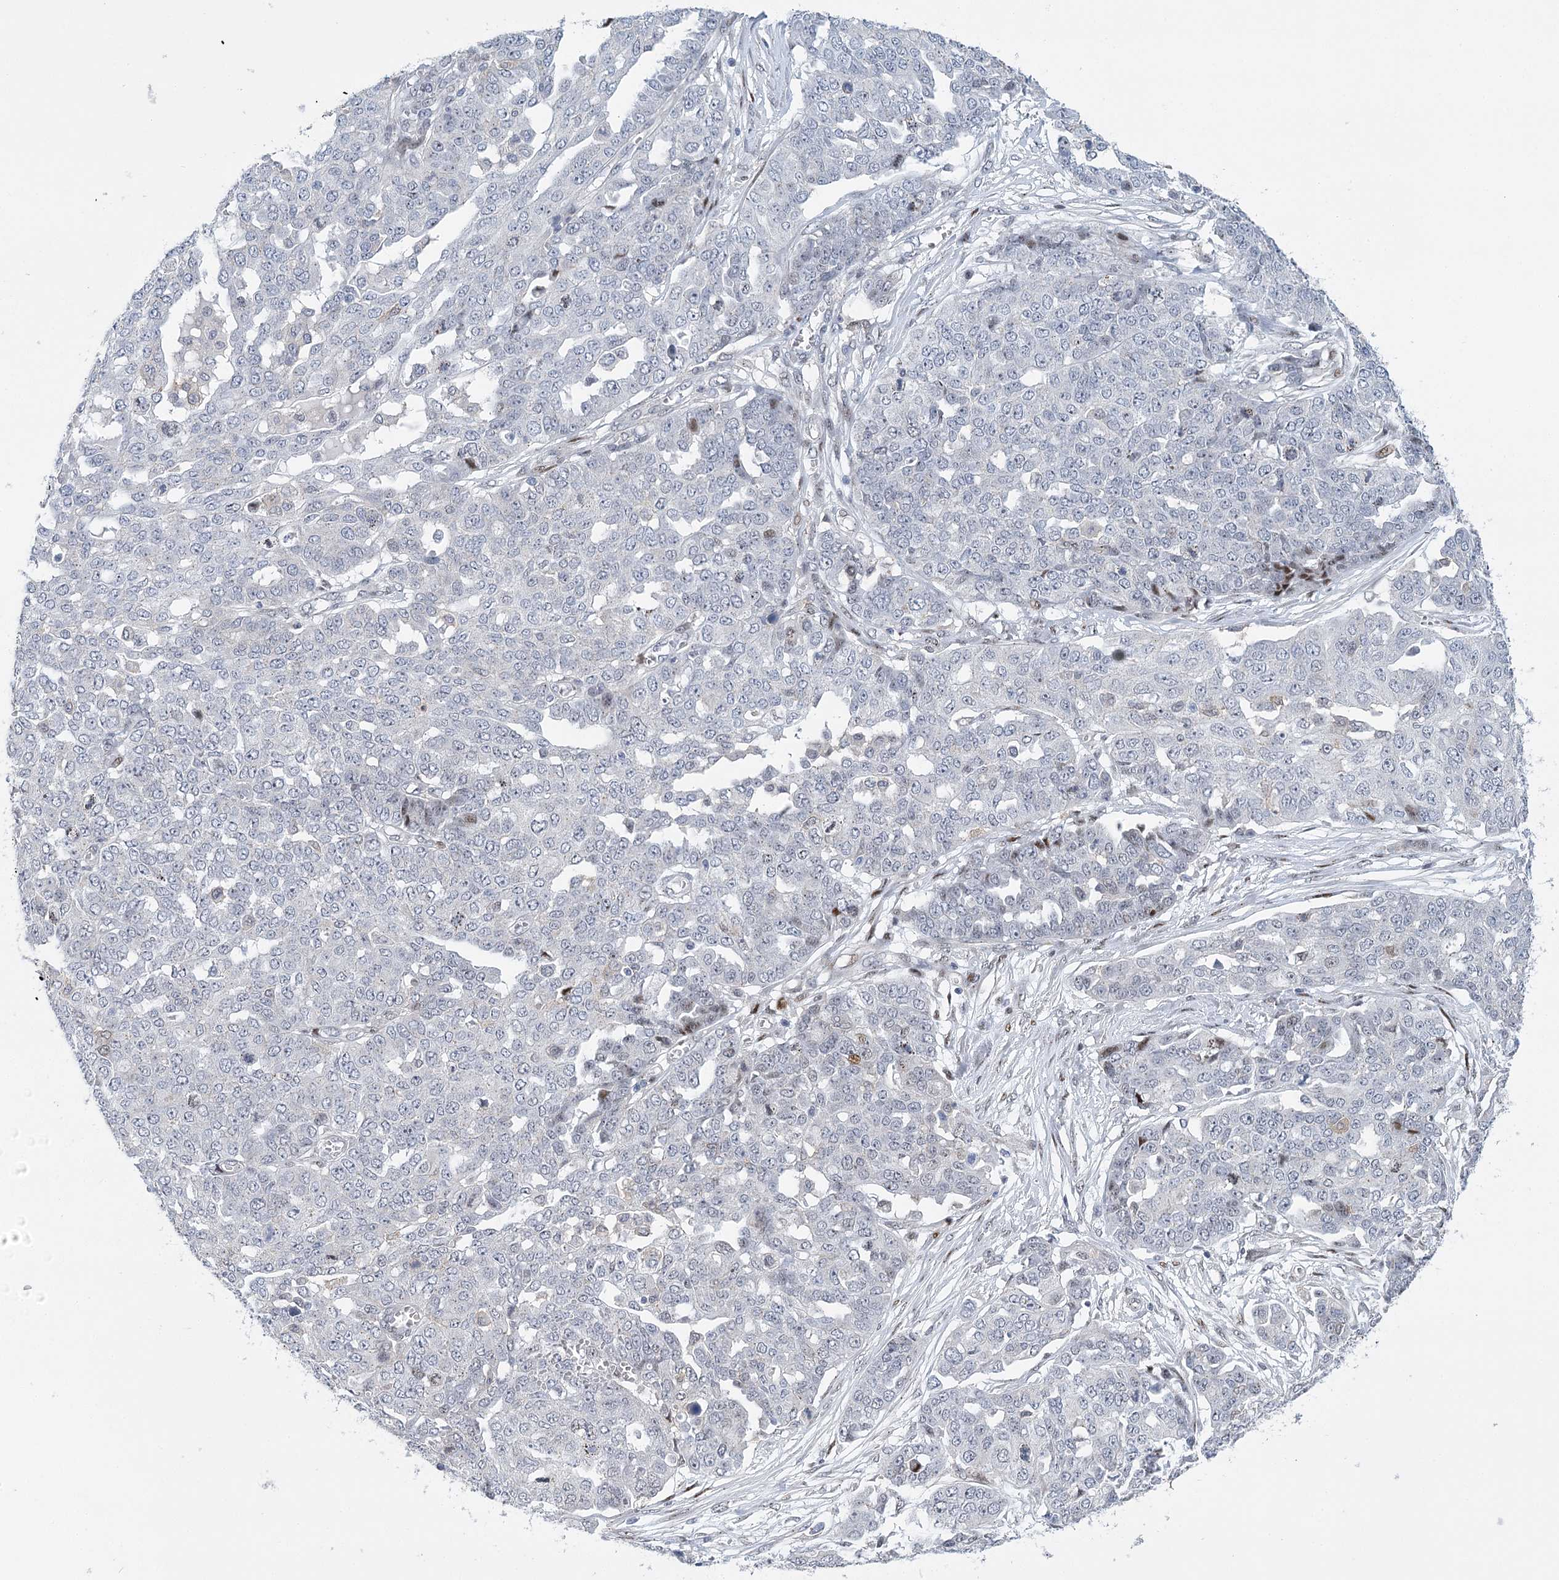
{"staining": {"intensity": "negative", "quantity": "none", "location": "none"}, "tissue": "ovarian cancer", "cell_type": "Tumor cells", "image_type": "cancer", "snomed": [{"axis": "morphology", "description": "Cystadenocarcinoma, serous, NOS"}, {"axis": "topography", "description": "Soft tissue"}, {"axis": "topography", "description": "Ovary"}], "caption": "A photomicrograph of serous cystadenocarcinoma (ovarian) stained for a protein shows no brown staining in tumor cells.", "gene": "CAMTA1", "patient": {"sex": "female", "age": 57}}